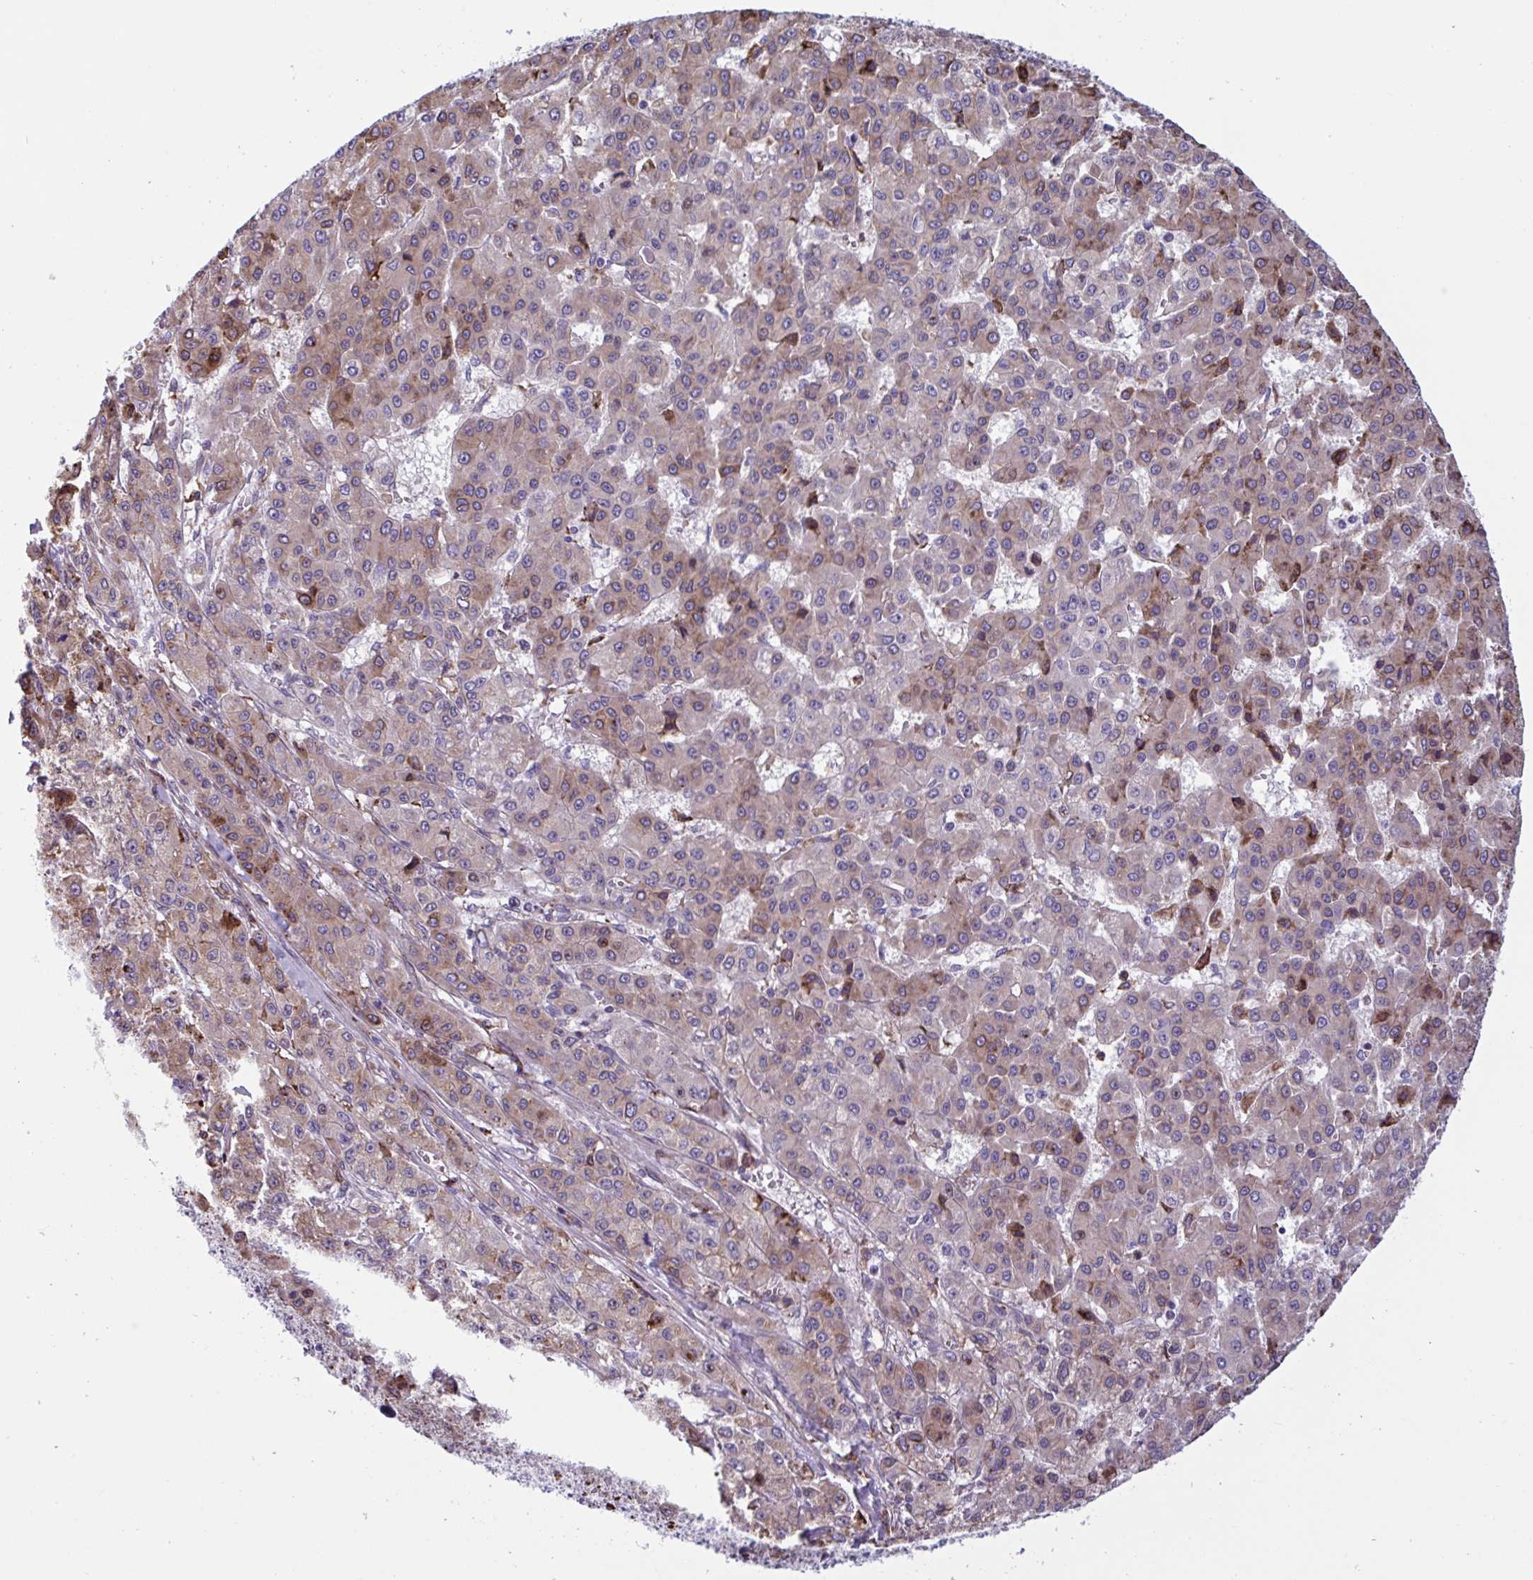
{"staining": {"intensity": "weak", "quantity": "25%-75%", "location": "cytoplasmic/membranous"}, "tissue": "liver cancer", "cell_type": "Tumor cells", "image_type": "cancer", "snomed": [{"axis": "morphology", "description": "Carcinoma, Hepatocellular, NOS"}, {"axis": "topography", "description": "Liver"}], "caption": "An immunohistochemistry (IHC) photomicrograph of tumor tissue is shown. Protein staining in brown shows weak cytoplasmic/membranous positivity in liver cancer (hepatocellular carcinoma) within tumor cells.", "gene": "PEAK3", "patient": {"sex": "male", "age": 70}}